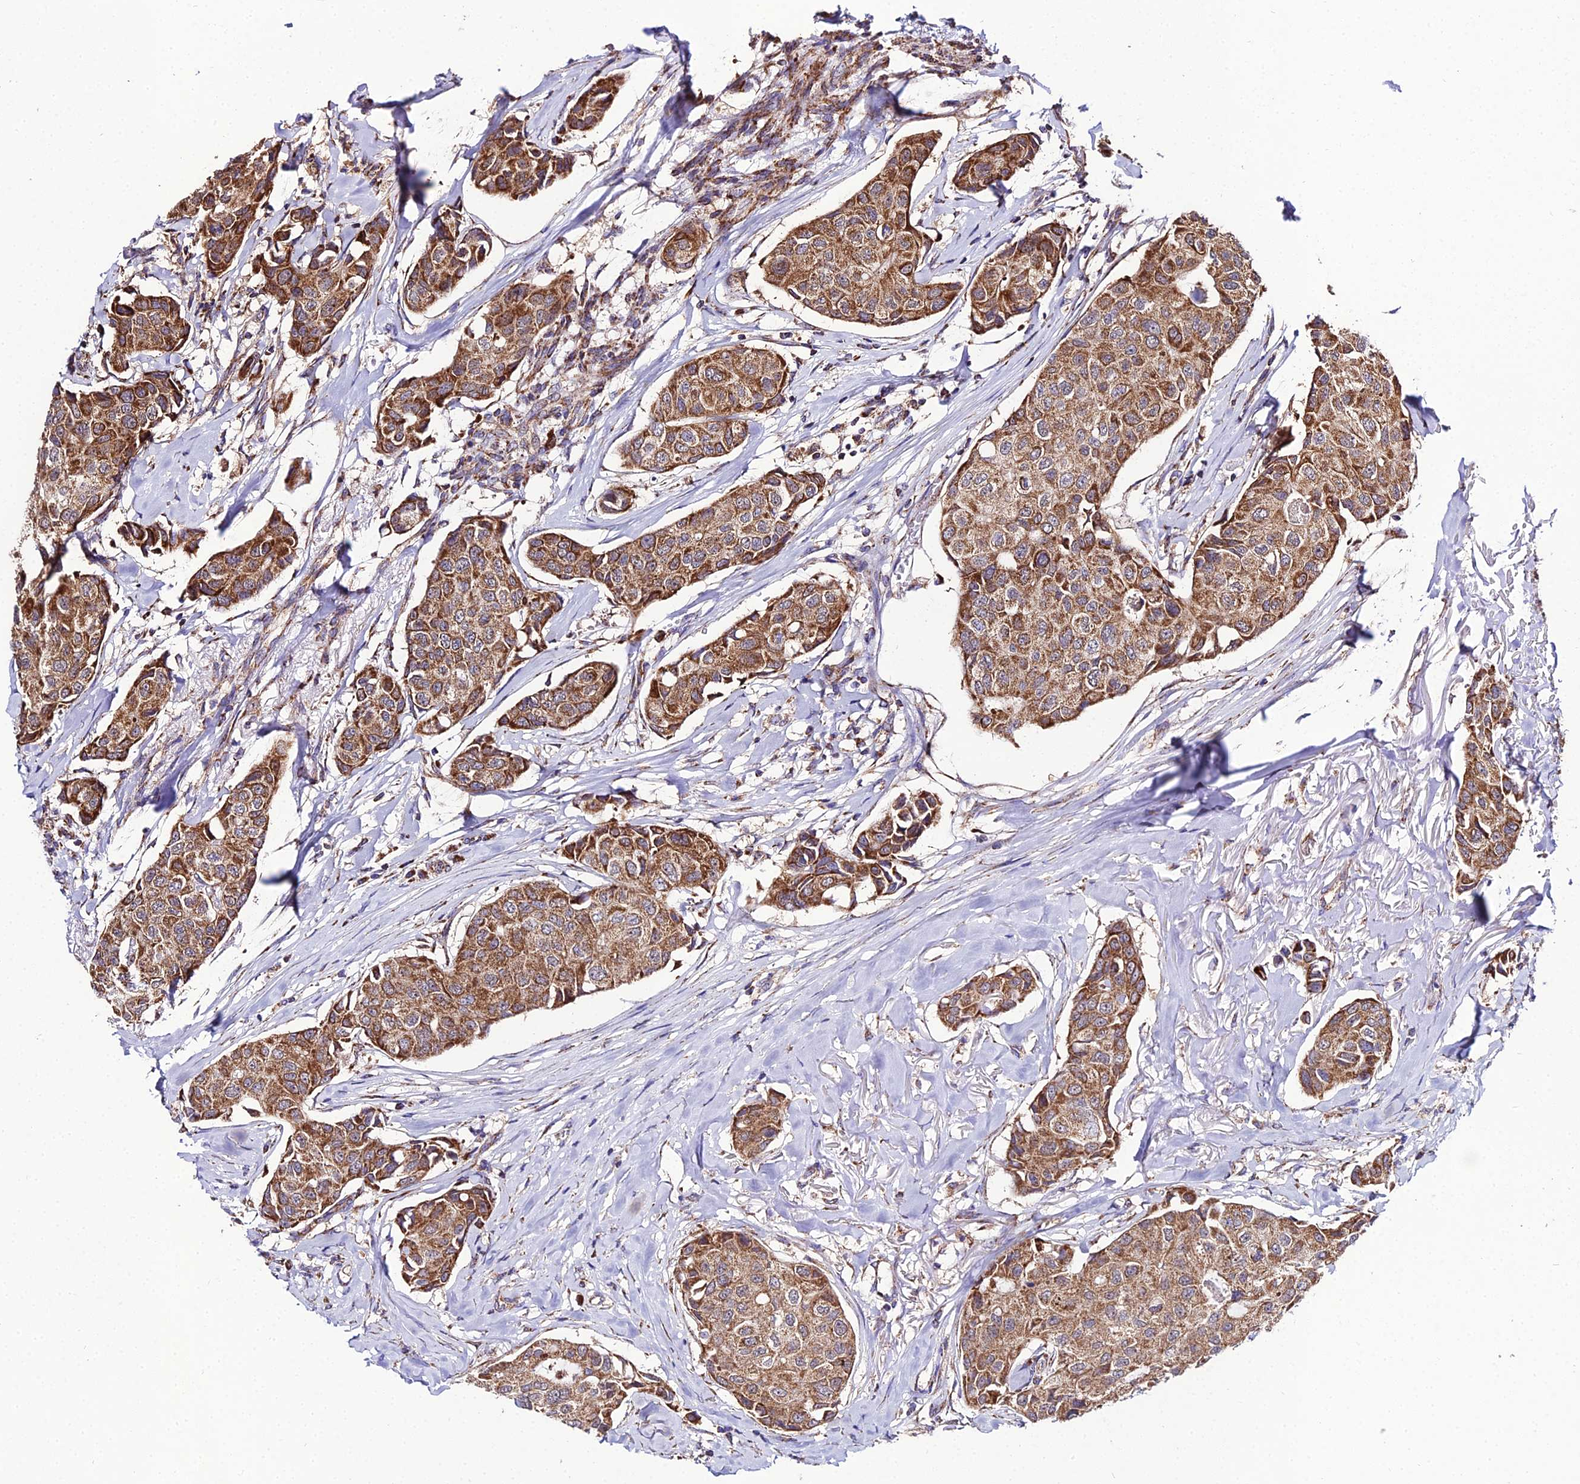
{"staining": {"intensity": "strong", "quantity": ">75%", "location": "cytoplasmic/membranous"}, "tissue": "breast cancer", "cell_type": "Tumor cells", "image_type": "cancer", "snomed": [{"axis": "morphology", "description": "Duct carcinoma"}, {"axis": "topography", "description": "Breast"}], "caption": "About >75% of tumor cells in human breast cancer (infiltrating ductal carcinoma) demonstrate strong cytoplasmic/membranous protein expression as visualized by brown immunohistochemical staining.", "gene": "PSMD2", "patient": {"sex": "female", "age": 80}}